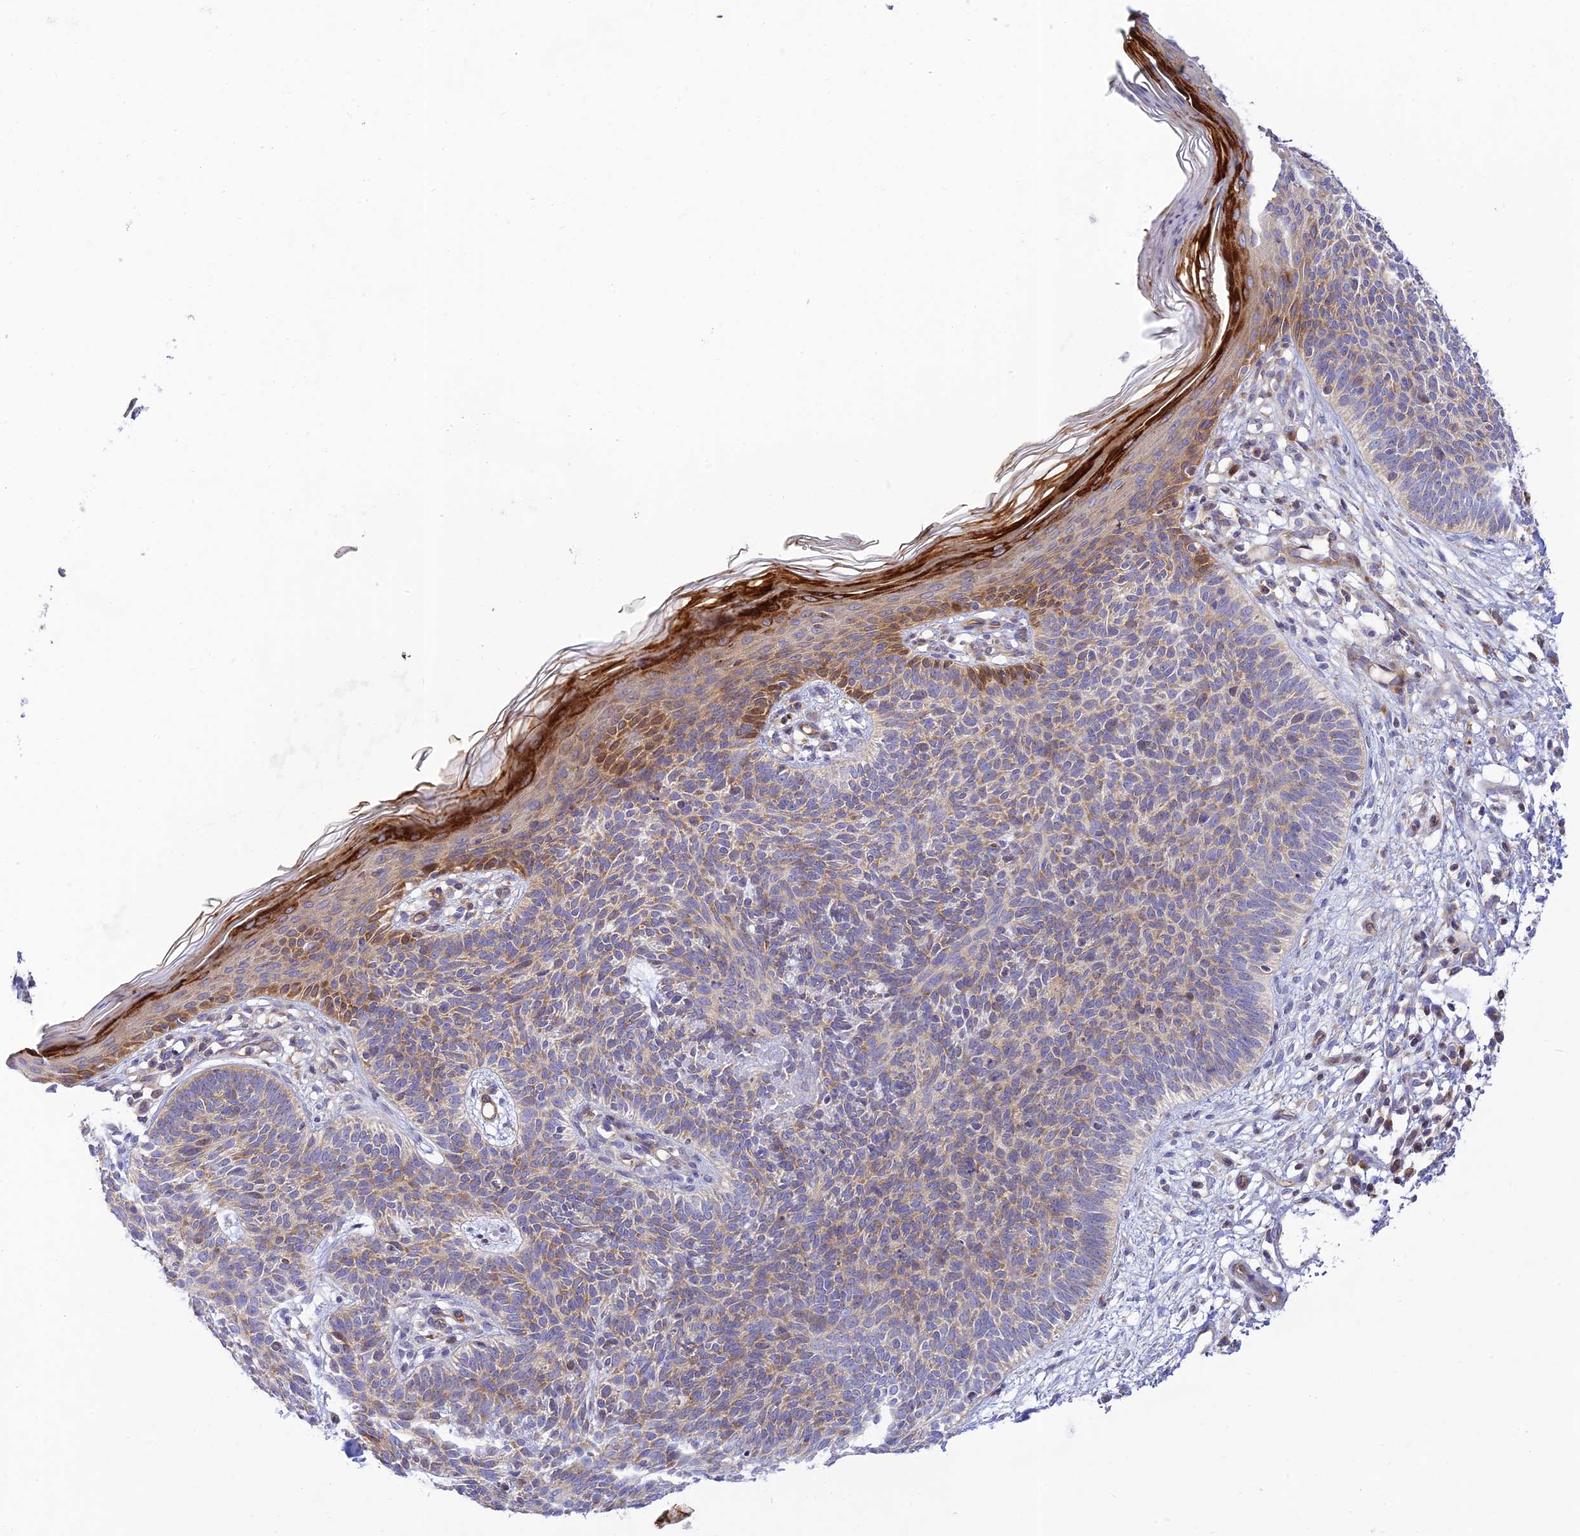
{"staining": {"intensity": "weak", "quantity": "25%-75%", "location": "cytoplasmic/membranous"}, "tissue": "skin cancer", "cell_type": "Tumor cells", "image_type": "cancer", "snomed": [{"axis": "morphology", "description": "Basal cell carcinoma"}, {"axis": "topography", "description": "Skin"}], "caption": "A brown stain highlights weak cytoplasmic/membranous expression of a protein in human basal cell carcinoma (skin) tumor cells. (brown staining indicates protein expression, while blue staining denotes nuclei).", "gene": "PIMREG", "patient": {"sex": "female", "age": 66}}